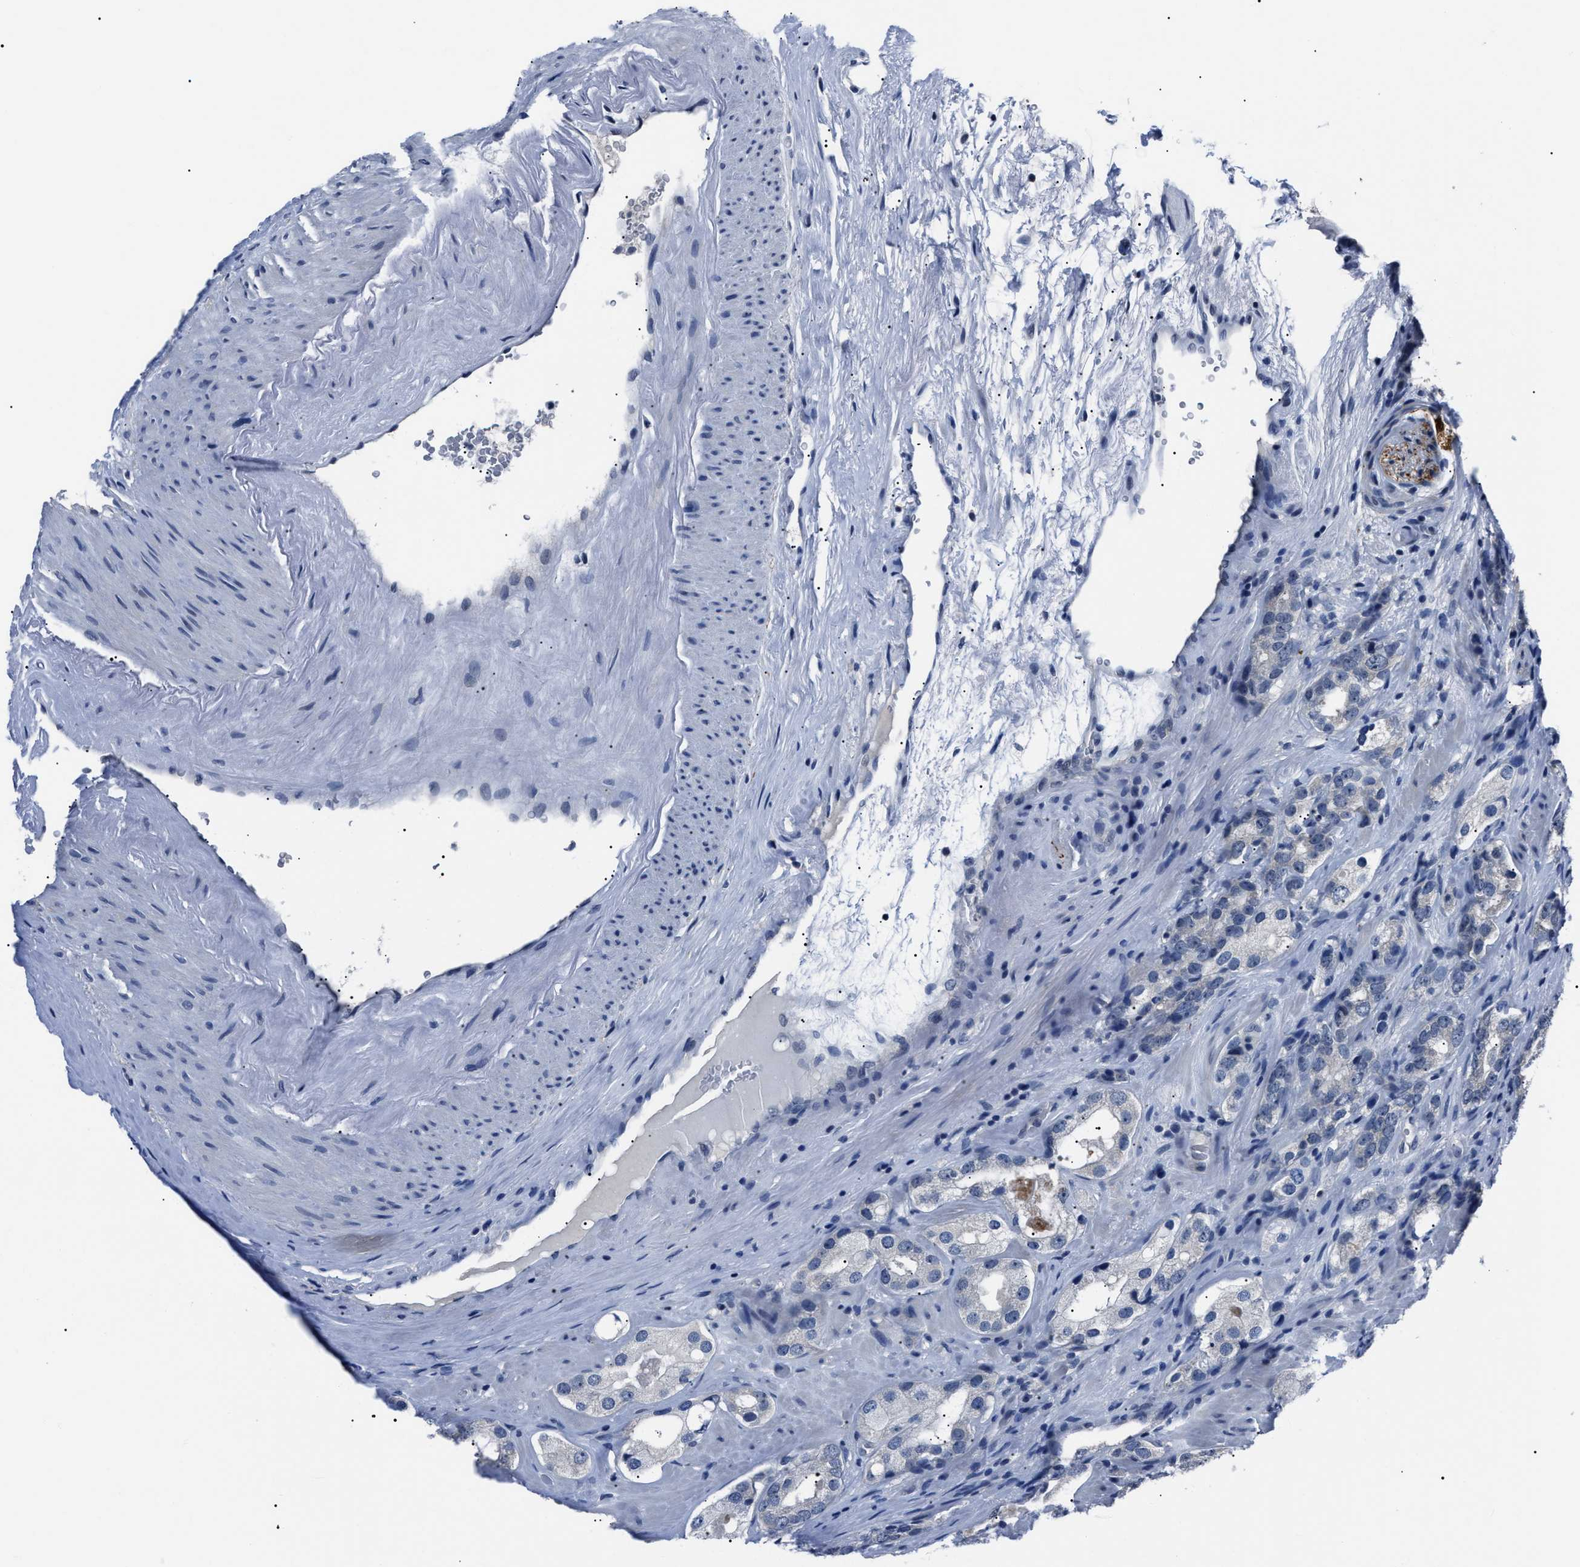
{"staining": {"intensity": "negative", "quantity": "none", "location": "none"}, "tissue": "prostate cancer", "cell_type": "Tumor cells", "image_type": "cancer", "snomed": [{"axis": "morphology", "description": "Adenocarcinoma, High grade"}, {"axis": "topography", "description": "Prostate"}], "caption": "Immunohistochemical staining of prostate cancer (high-grade adenocarcinoma) exhibits no significant positivity in tumor cells.", "gene": "LRWD1", "patient": {"sex": "male", "age": 63}}